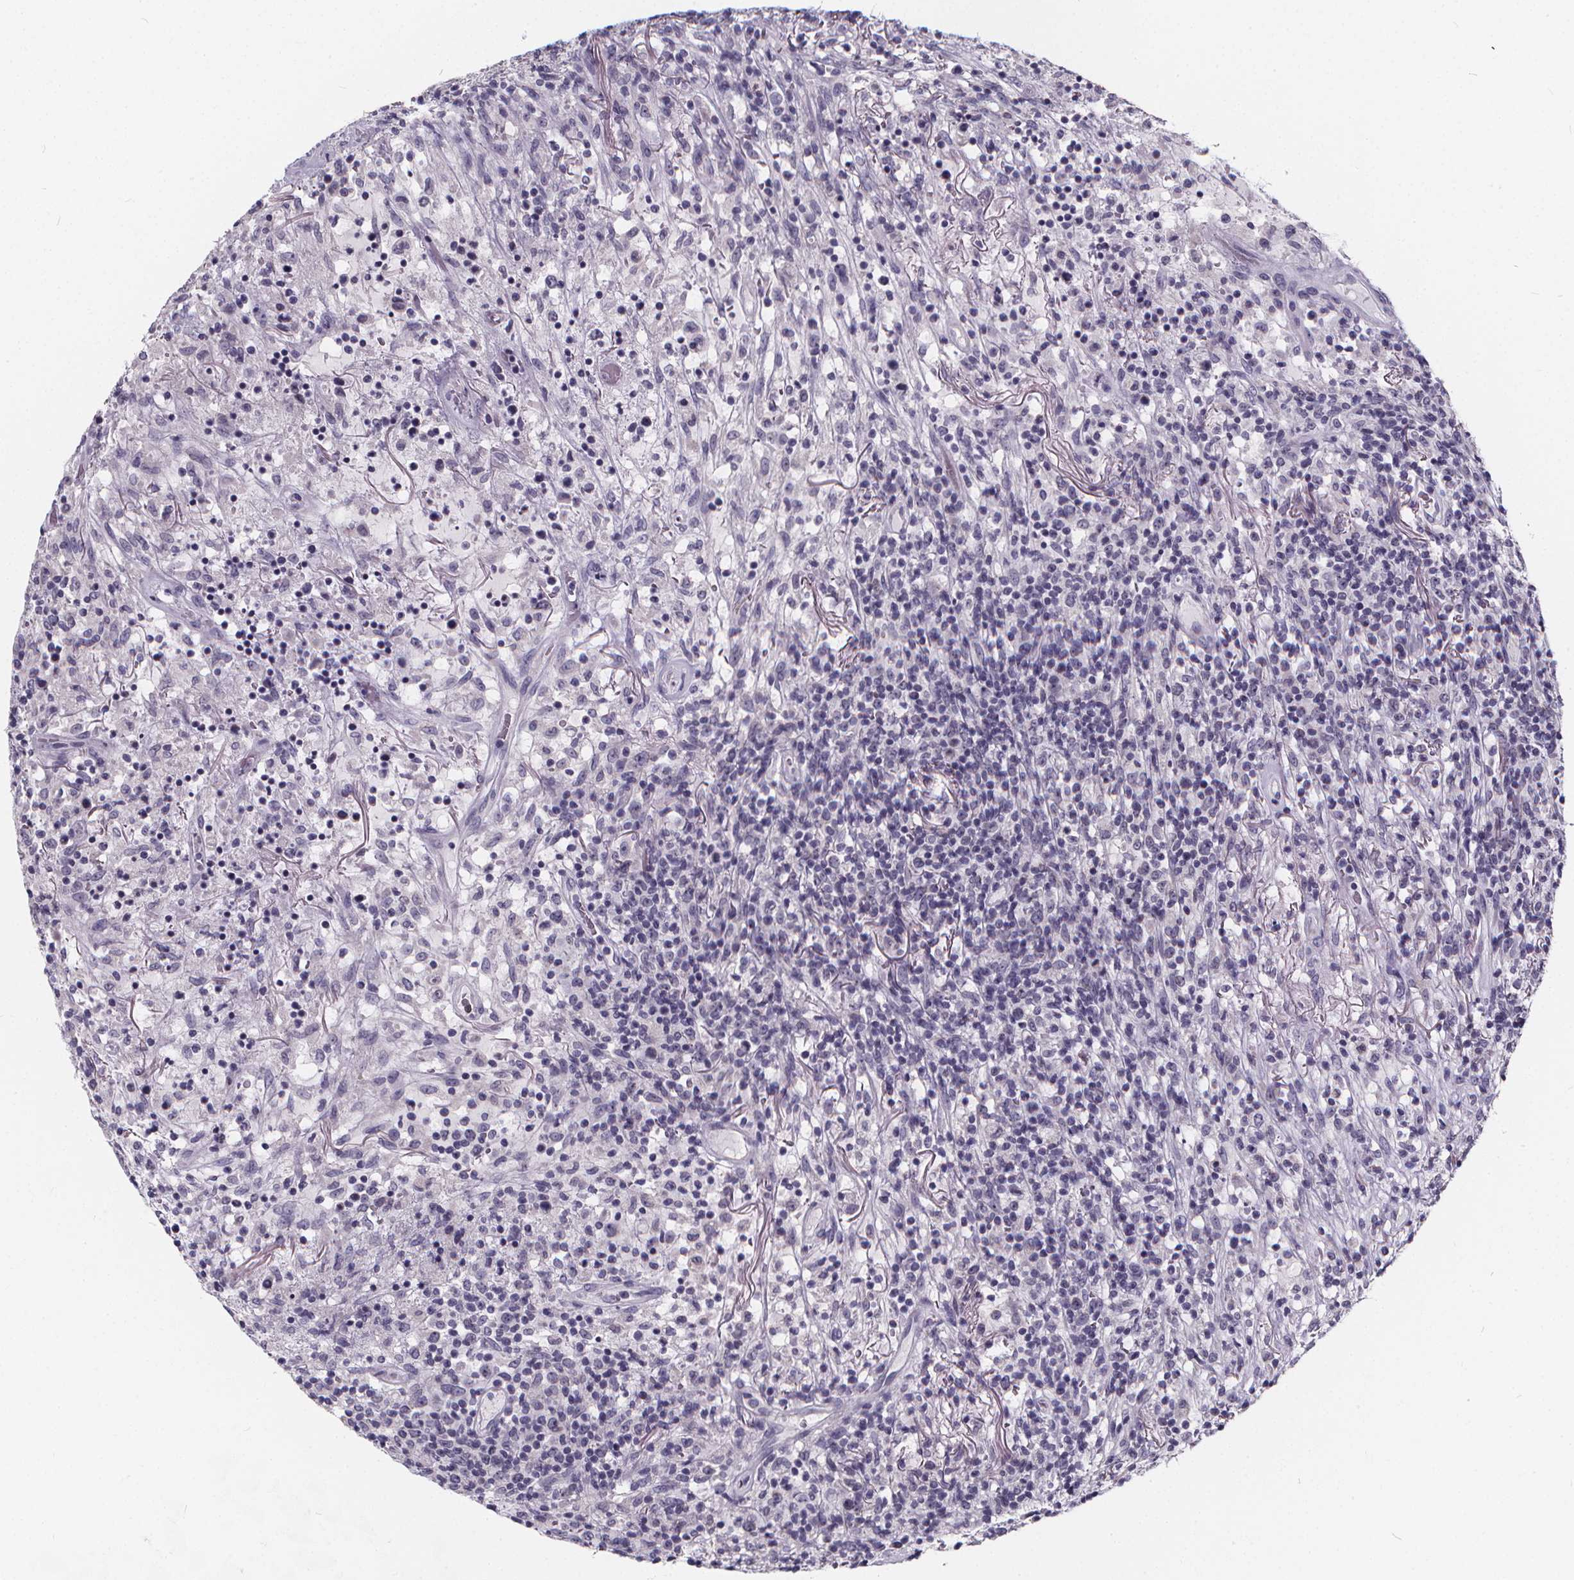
{"staining": {"intensity": "negative", "quantity": "none", "location": "none"}, "tissue": "lymphoma", "cell_type": "Tumor cells", "image_type": "cancer", "snomed": [{"axis": "morphology", "description": "Malignant lymphoma, non-Hodgkin's type, High grade"}, {"axis": "topography", "description": "Lung"}], "caption": "DAB immunohistochemical staining of high-grade malignant lymphoma, non-Hodgkin's type demonstrates no significant expression in tumor cells.", "gene": "SPEF2", "patient": {"sex": "male", "age": 79}}